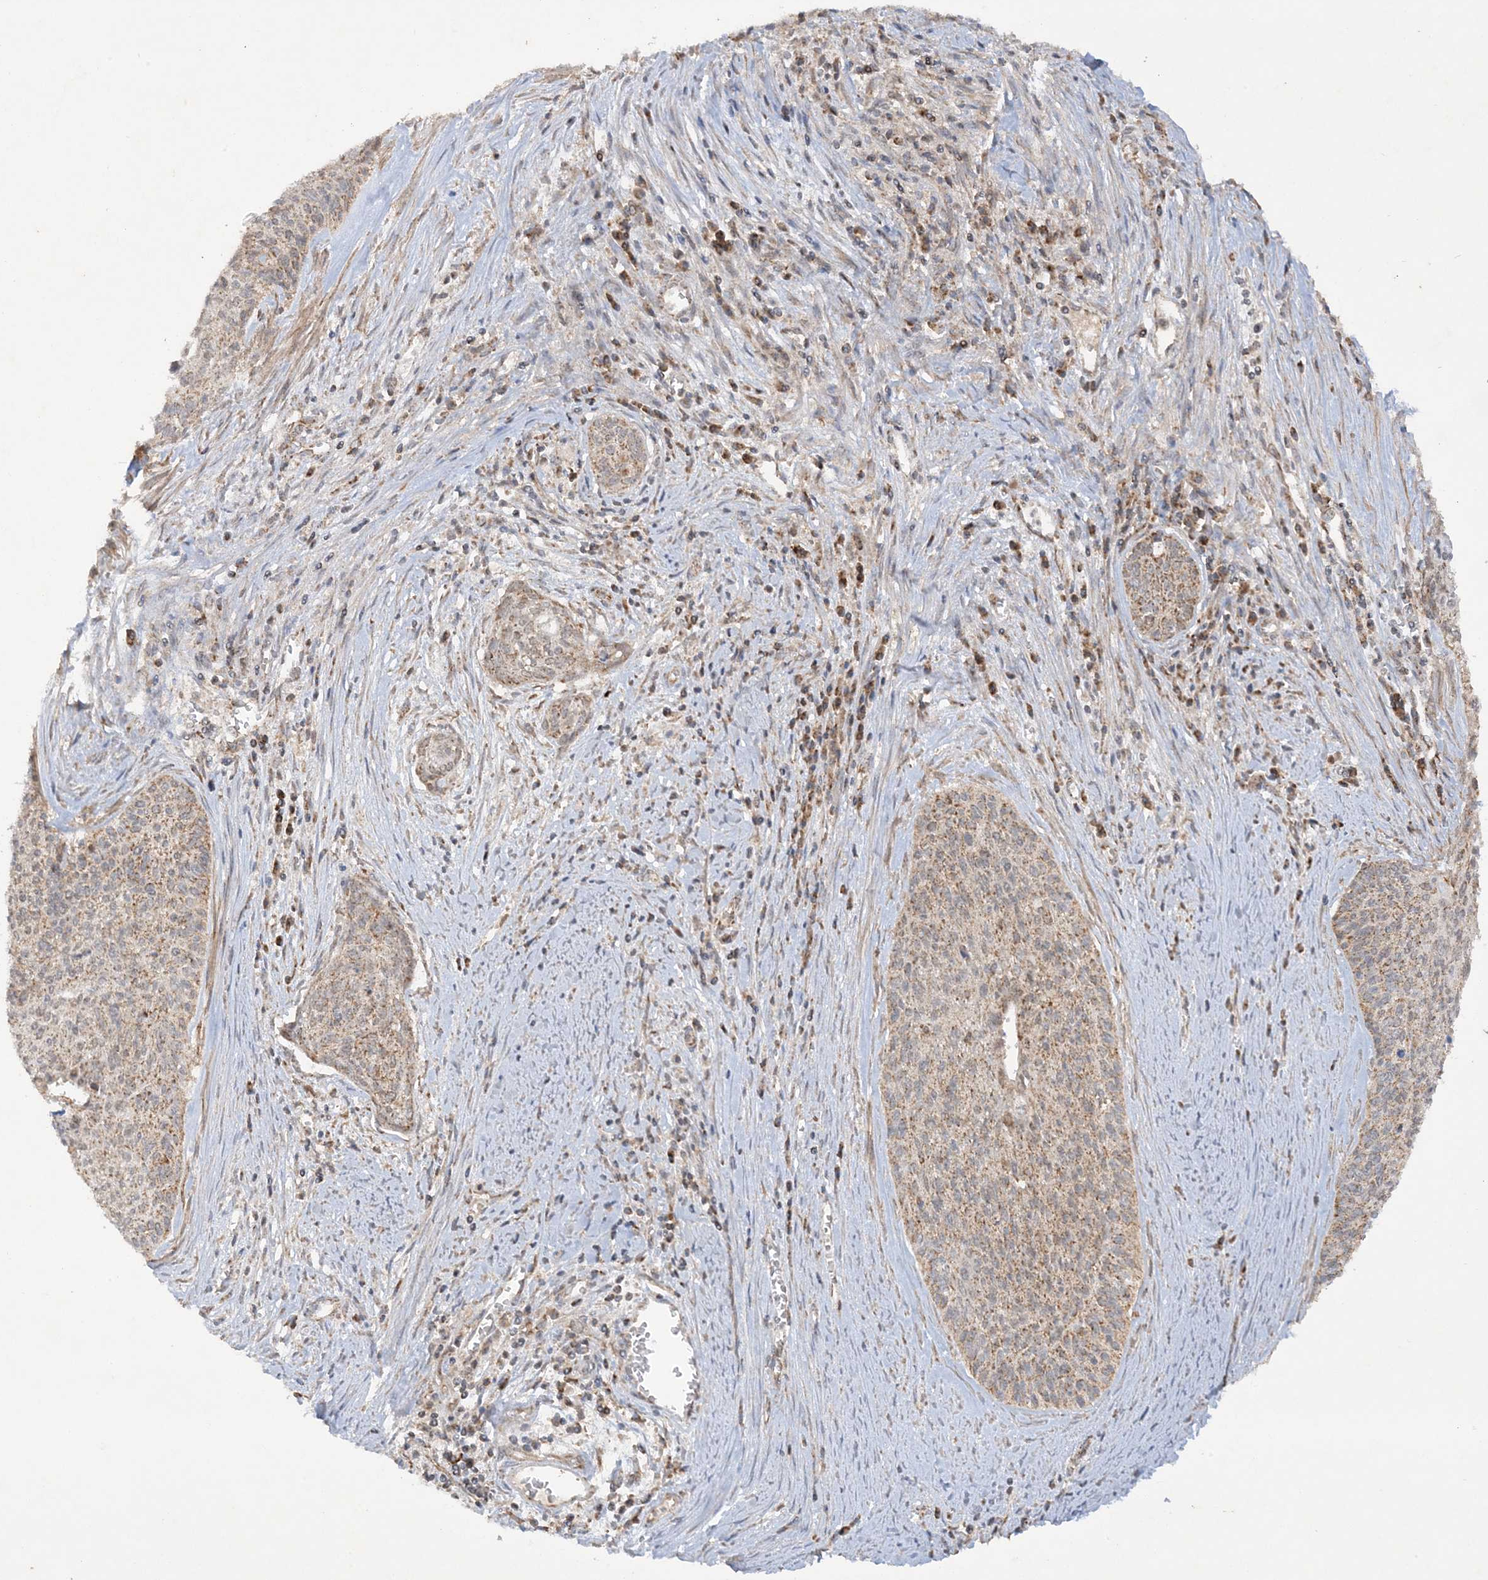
{"staining": {"intensity": "moderate", "quantity": ">75%", "location": "cytoplasmic/membranous"}, "tissue": "cervical cancer", "cell_type": "Tumor cells", "image_type": "cancer", "snomed": [{"axis": "morphology", "description": "Squamous cell carcinoma, NOS"}, {"axis": "topography", "description": "Cervix"}], "caption": "A micrograph showing moderate cytoplasmic/membranous staining in approximately >75% of tumor cells in cervical cancer, as visualized by brown immunohistochemical staining.", "gene": "NDUFAF3", "patient": {"sex": "female", "age": 55}}